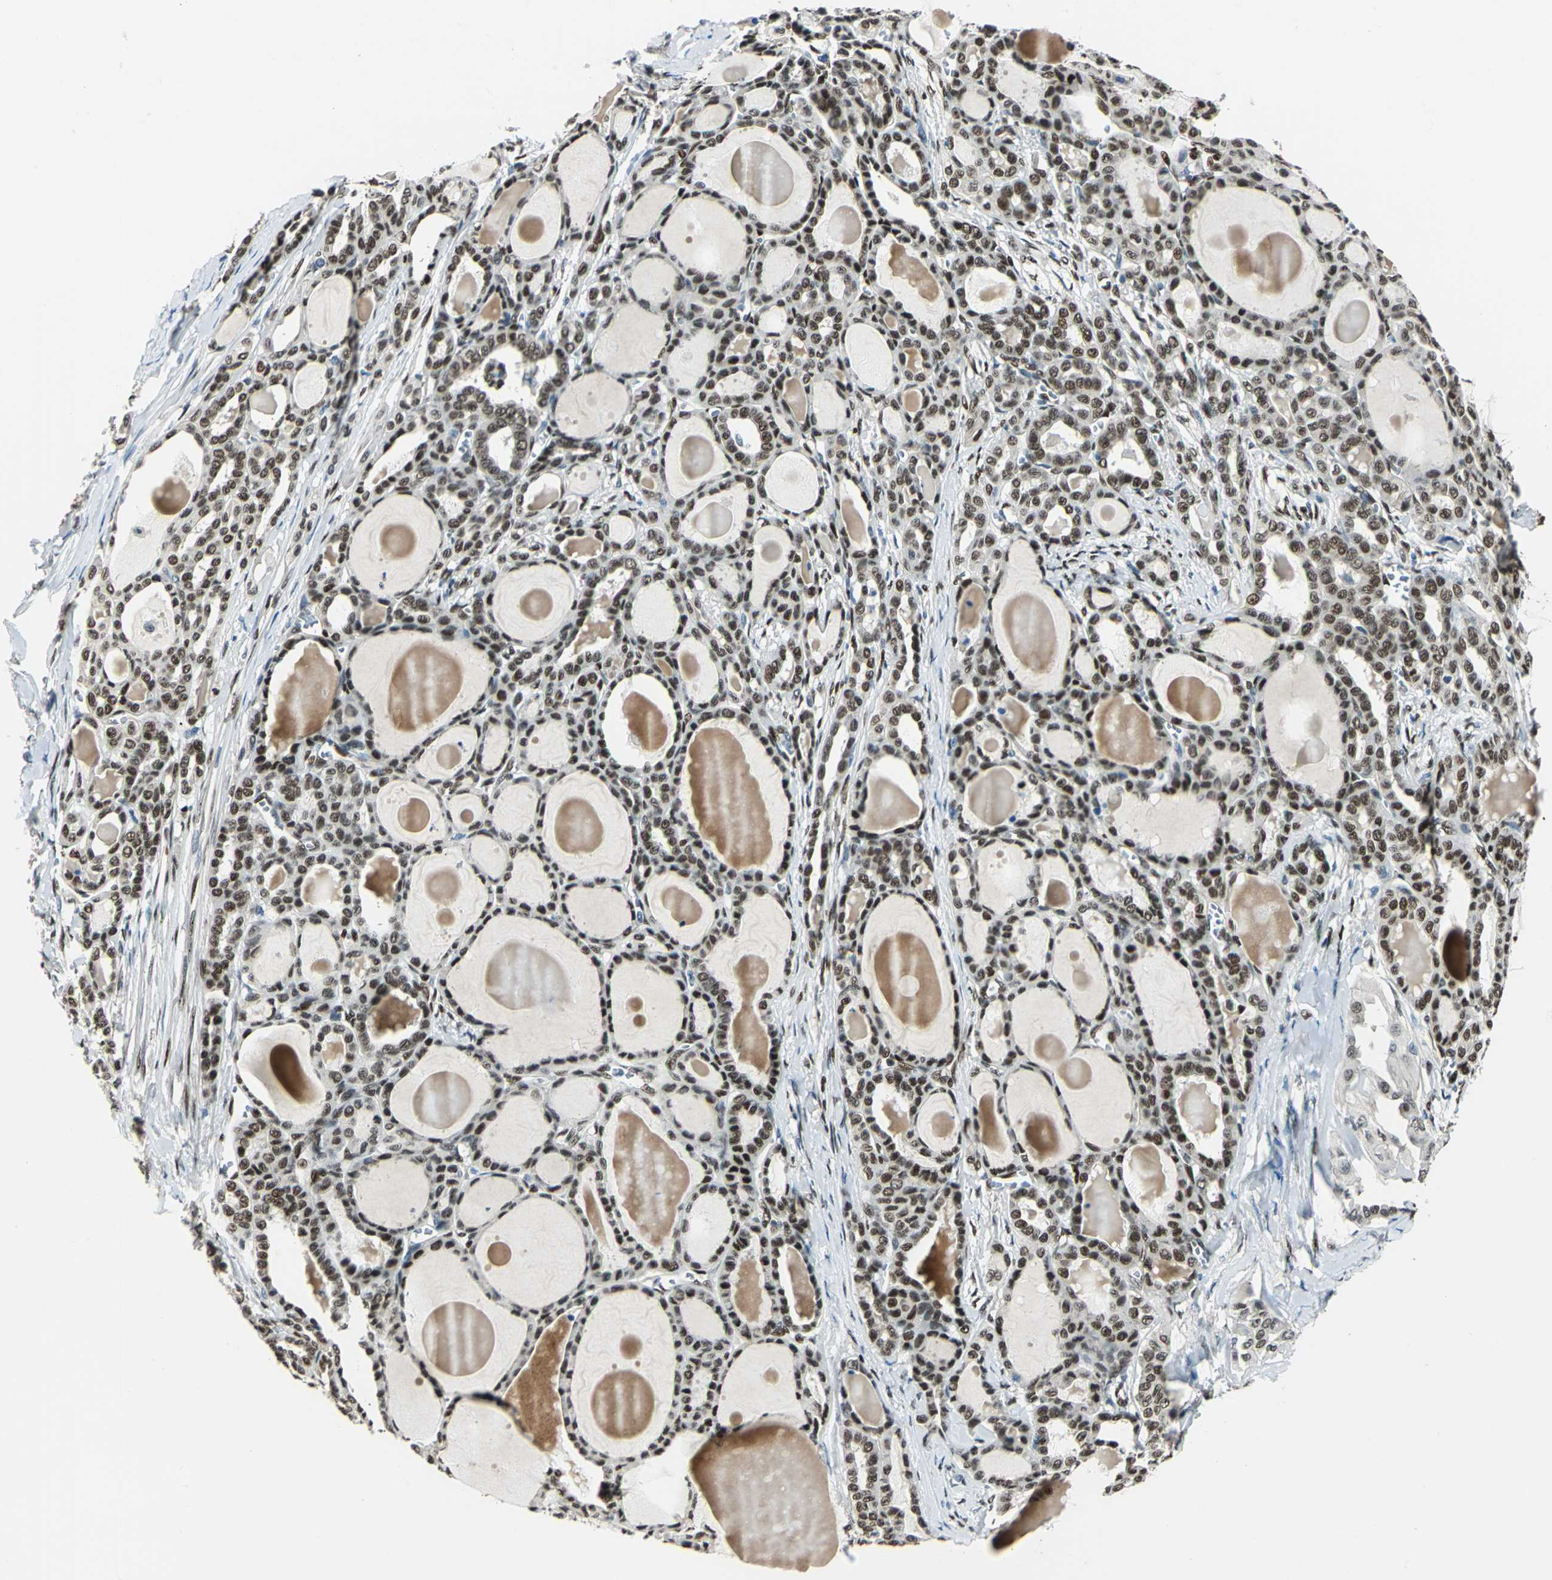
{"staining": {"intensity": "strong", "quantity": ">75%", "location": "nuclear"}, "tissue": "thyroid cancer", "cell_type": "Tumor cells", "image_type": "cancer", "snomed": [{"axis": "morphology", "description": "Carcinoma, NOS"}, {"axis": "topography", "description": "Thyroid gland"}], "caption": "Protein positivity by immunohistochemistry (IHC) reveals strong nuclear expression in about >75% of tumor cells in thyroid cancer (carcinoma).", "gene": "NFIA", "patient": {"sex": "female", "age": 91}}